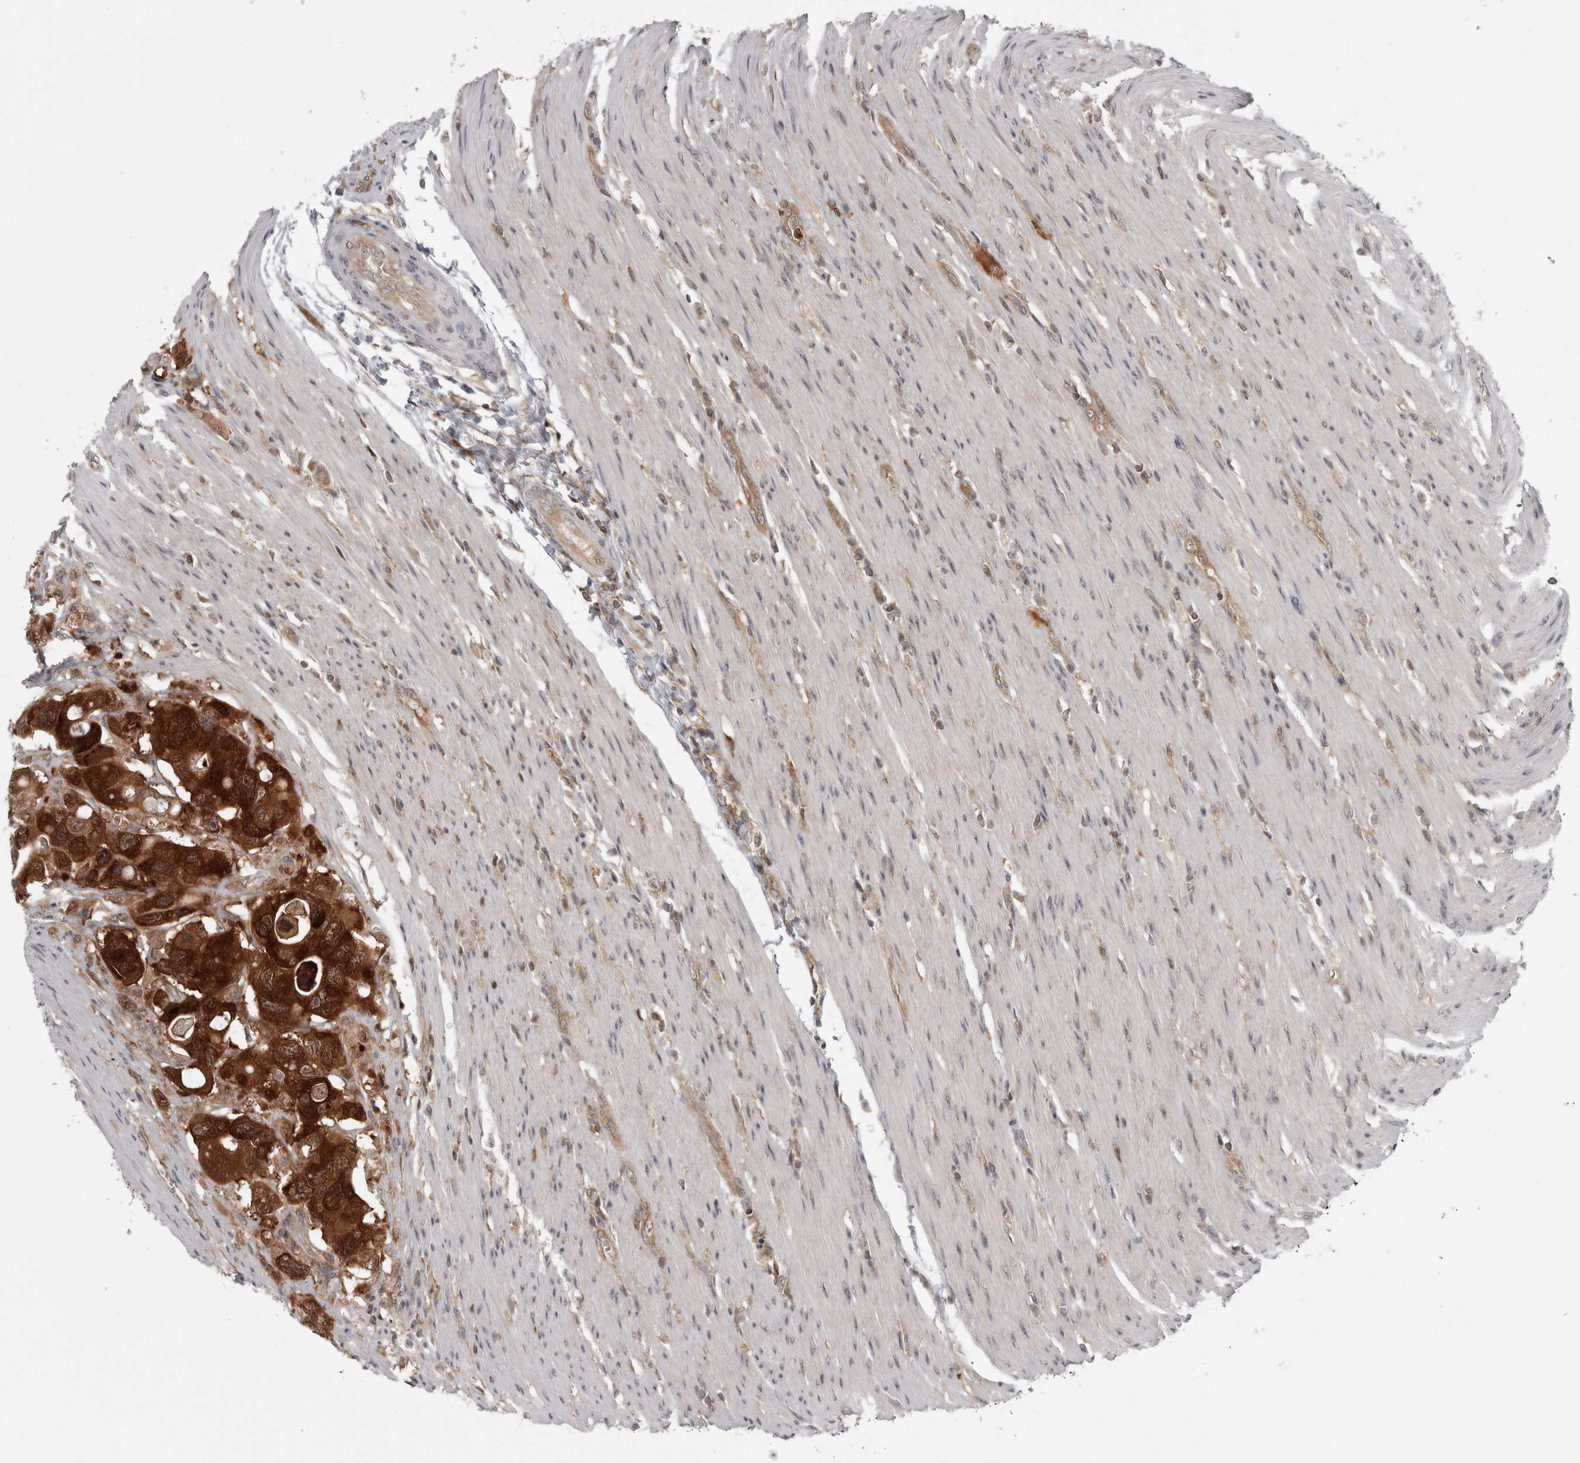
{"staining": {"intensity": "strong", "quantity": ">75%", "location": "cytoplasmic/membranous"}, "tissue": "colorectal cancer", "cell_type": "Tumor cells", "image_type": "cancer", "snomed": [{"axis": "morphology", "description": "Adenocarcinoma, NOS"}, {"axis": "topography", "description": "Colon"}], "caption": "Colorectal adenocarcinoma stained with a brown dye demonstrates strong cytoplasmic/membranous positive expression in about >75% of tumor cells.", "gene": "CACYBP", "patient": {"sex": "female", "age": 46}}